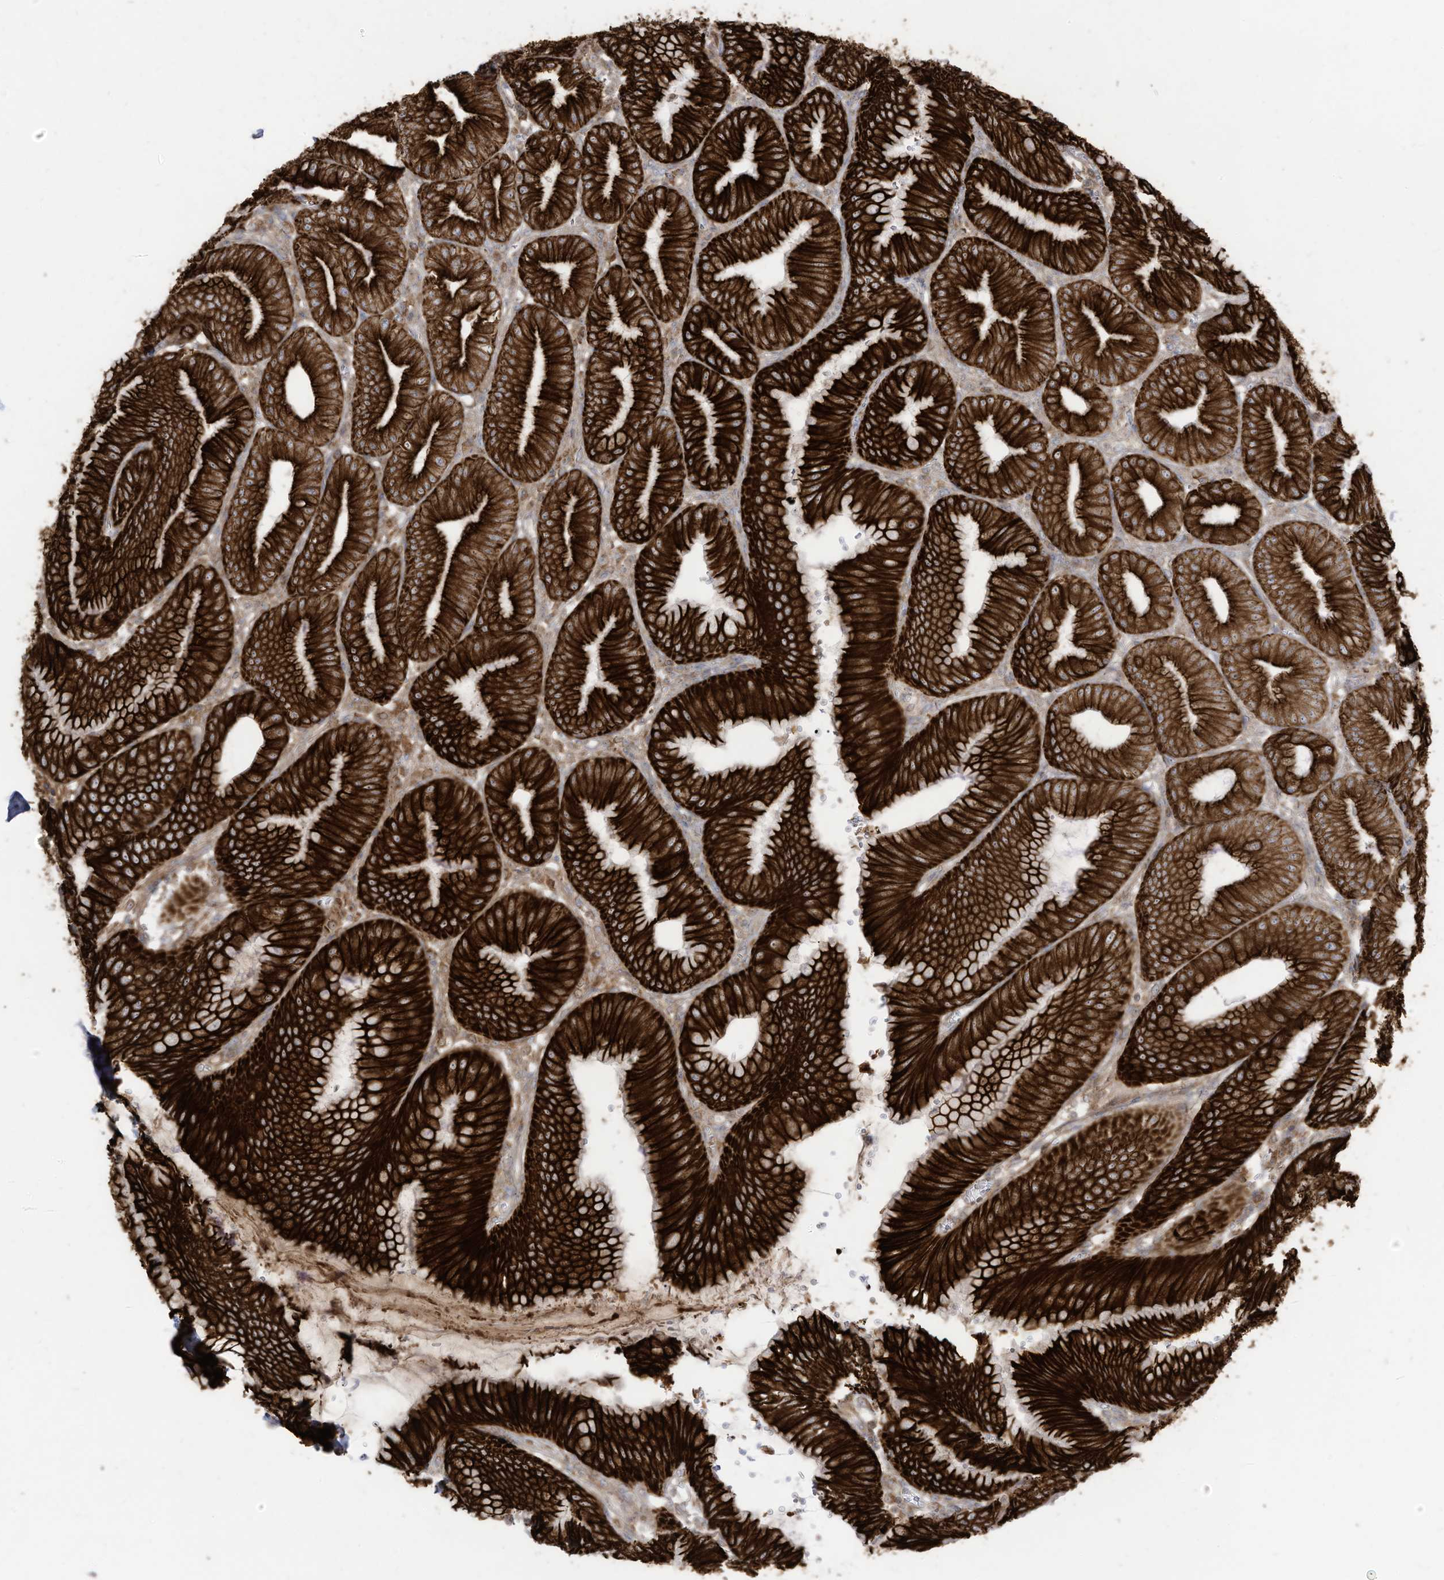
{"staining": {"intensity": "strong", "quantity": ">75%", "location": "cytoplasmic/membranous"}, "tissue": "stomach", "cell_type": "Glandular cells", "image_type": "normal", "snomed": [{"axis": "morphology", "description": "Normal tissue, NOS"}, {"axis": "topography", "description": "Stomach, lower"}], "caption": "A high-resolution histopathology image shows immunohistochemistry (IHC) staining of unremarkable stomach, which shows strong cytoplasmic/membranous positivity in approximately >75% of glandular cells.", "gene": "CGAS", "patient": {"sex": "male", "age": 71}}